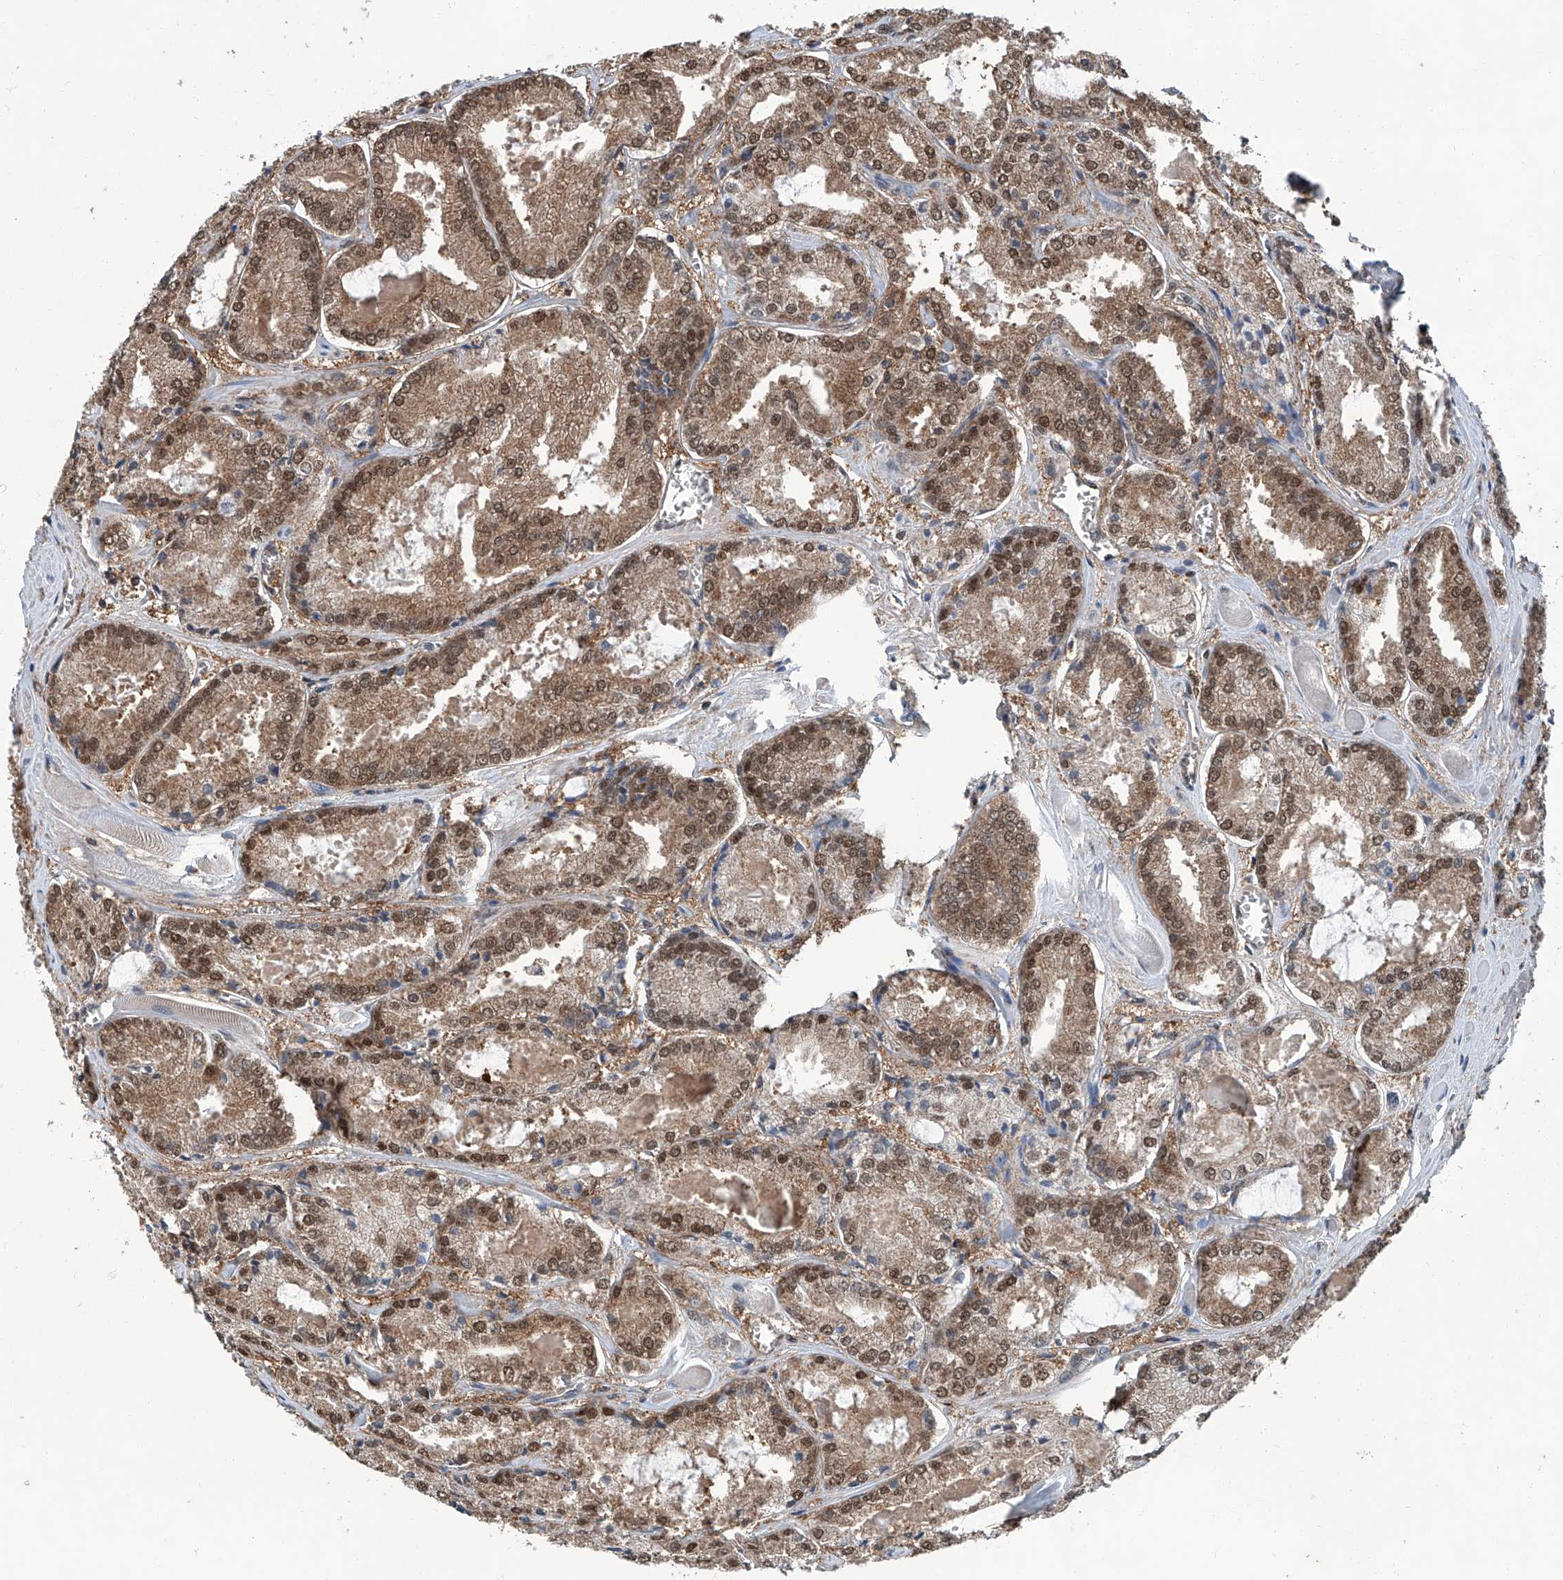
{"staining": {"intensity": "moderate", "quantity": ">75%", "location": "cytoplasmic/membranous,nuclear"}, "tissue": "prostate cancer", "cell_type": "Tumor cells", "image_type": "cancer", "snomed": [{"axis": "morphology", "description": "Adenocarcinoma, Low grade"}, {"axis": "topography", "description": "Prostate"}], "caption": "Human prostate adenocarcinoma (low-grade) stained with a brown dye shows moderate cytoplasmic/membranous and nuclear positive staining in approximately >75% of tumor cells.", "gene": "CLK1", "patient": {"sex": "male", "age": 67}}